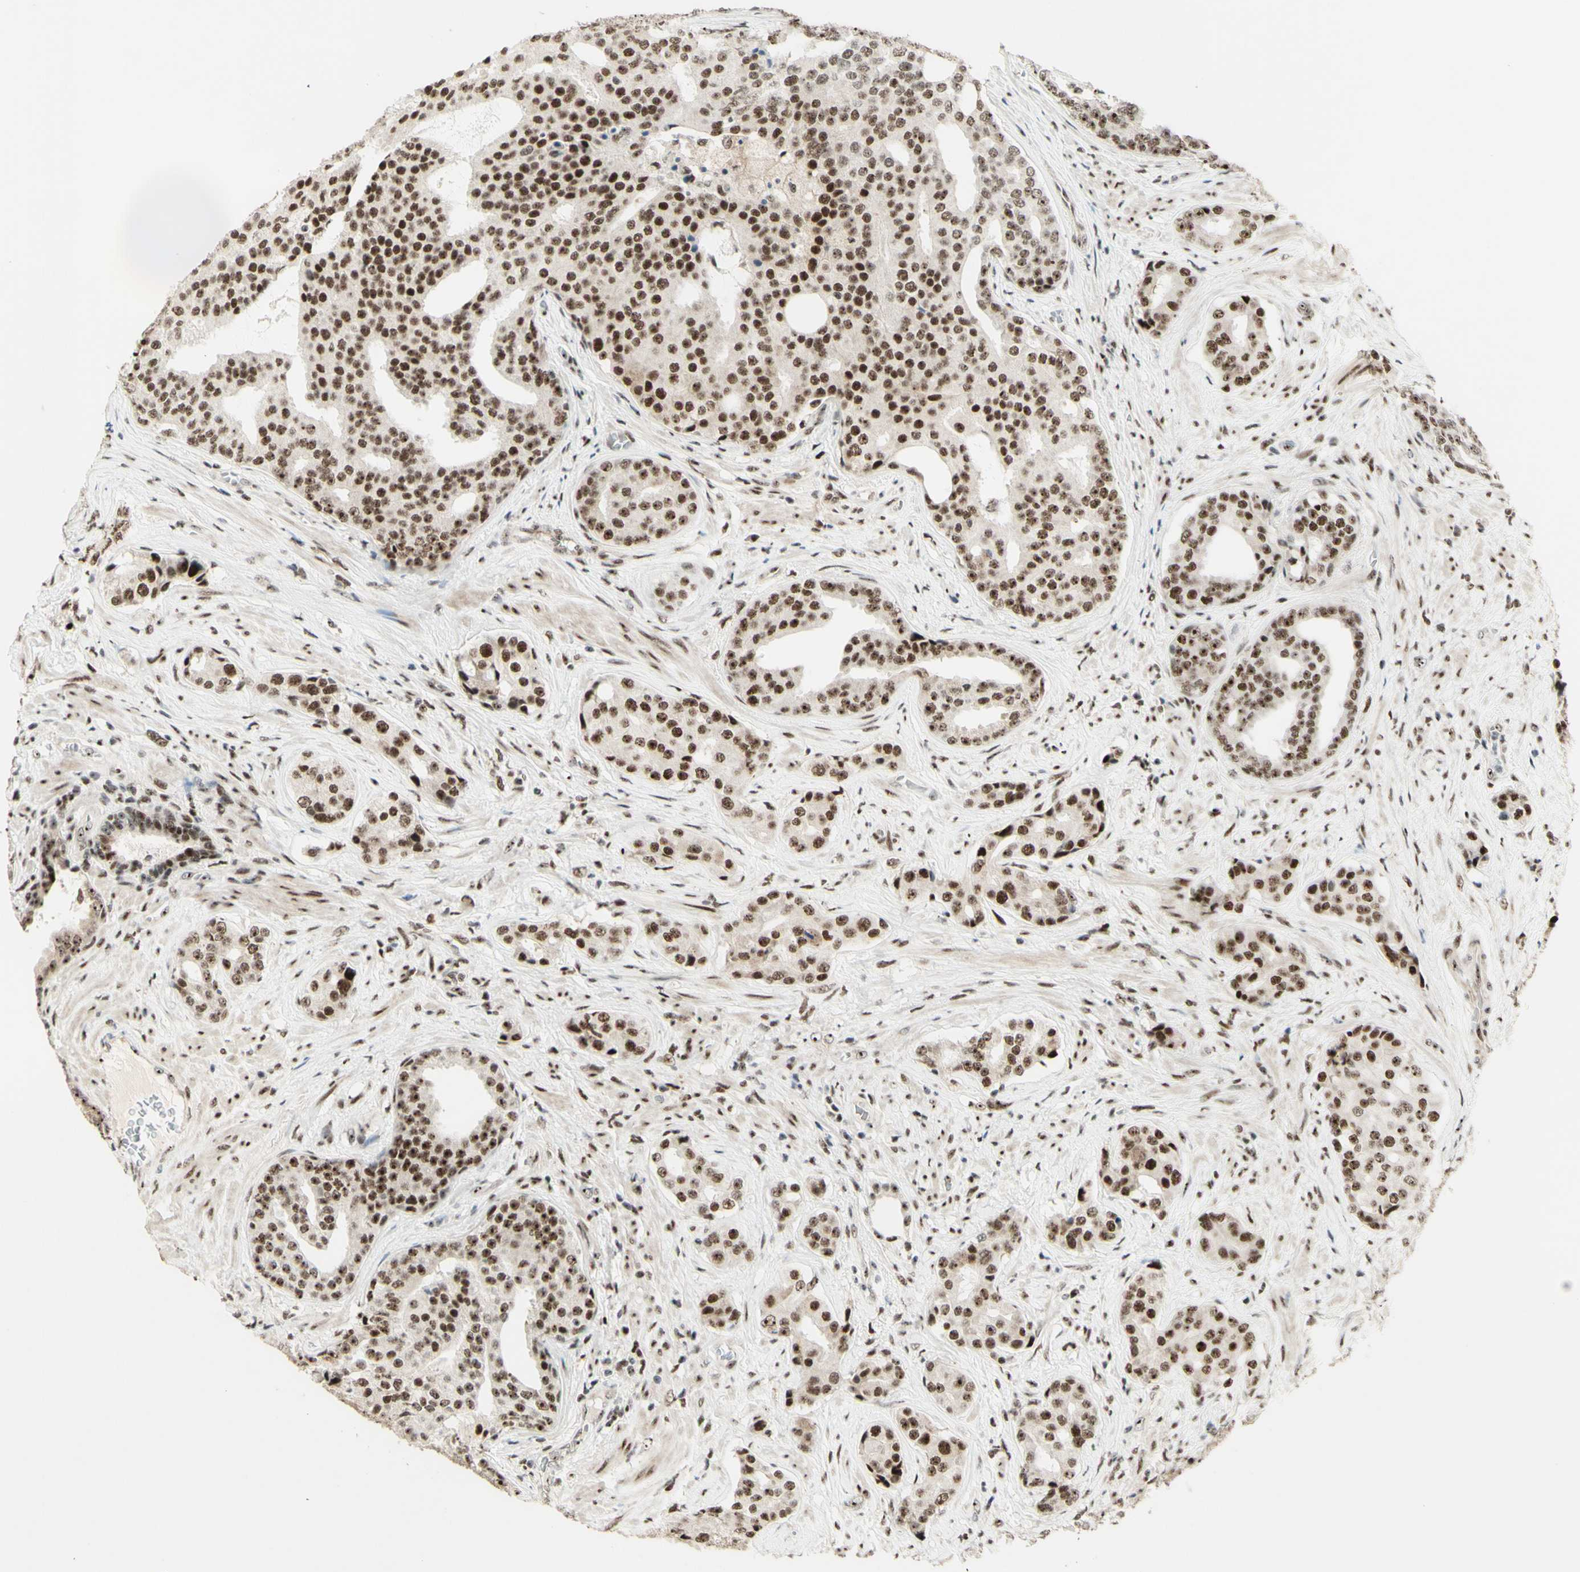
{"staining": {"intensity": "moderate", "quantity": ">75%", "location": "nuclear"}, "tissue": "prostate cancer", "cell_type": "Tumor cells", "image_type": "cancer", "snomed": [{"axis": "morphology", "description": "Adenocarcinoma, High grade"}, {"axis": "topography", "description": "Prostate"}], "caption": "Immunohistochemistry (IHC) of high-grade adenocarcinoma (prostate) demonstrates medium levels of moderate nuclear staining in approximately >75% of tumor cells.", "gene": "DHX9", "patient": {"sex": "male", "age": 71}}